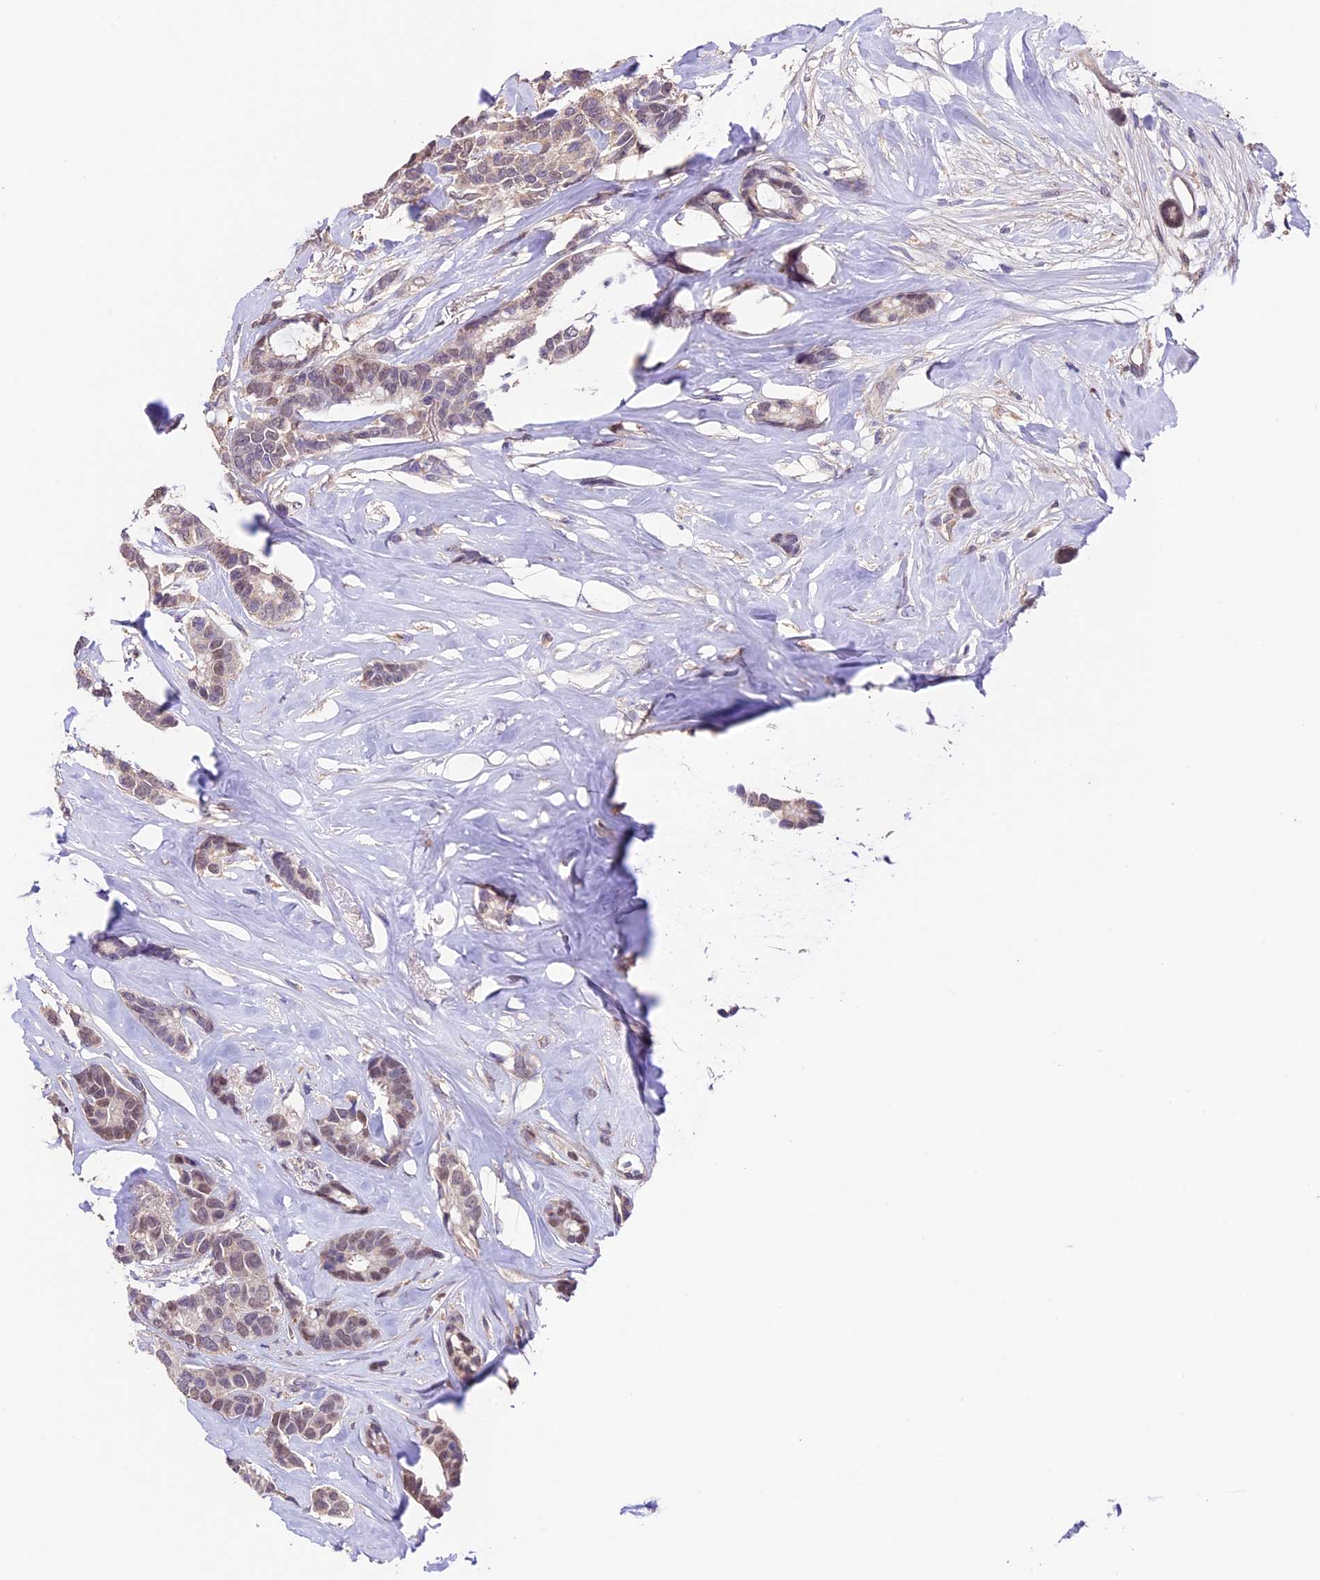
{"staining": {"intensity": "weak", "quantity": "25%-75%", "location": "nuclear"}, "tissue": "breast cancer", "cell_type": "Tumor cells", "image_type": "cancer", "snomed": [{"axis": "morphology", "description": "Duct carcinoma"}, {"axis": "topography", "description": "Breast"}], "caption": "Brown immunohistochemical staining in breast cancer reveals weak nuclear expression in about 25%-75% of tumor cells.", "gene": "SBNO2", "patient": {"sex": "female", "age": 87}}